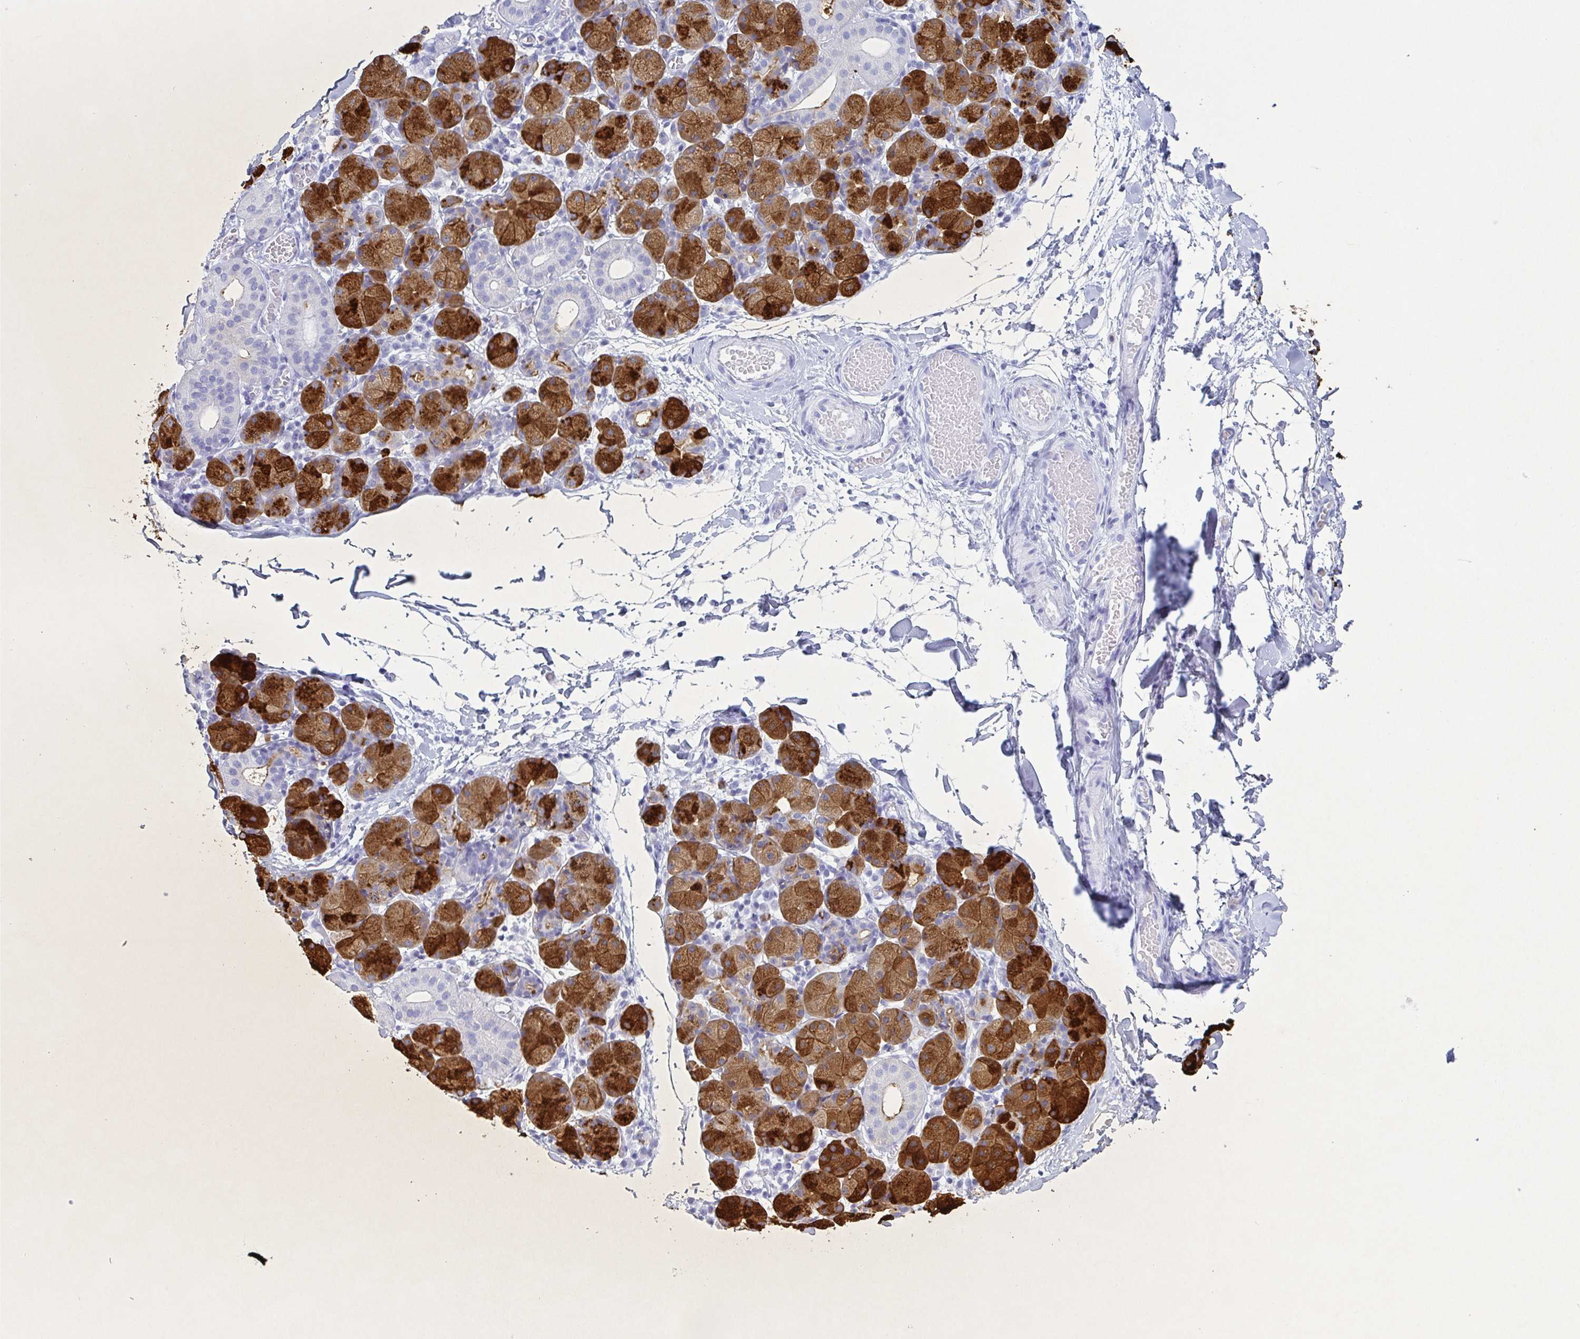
{"staining": {"intensity": "strong", "quantity": "25%-75%", "location": "cytoplasmic/membranous"}, "tissue": "salivary gland", "cell_type": "Glandular cells", "image_type": "normal", "snomed": [{"axis": "morphology", "description": "Normal tissue, NOS"}, {"axis": "topography", "description": "Salivary gland"}], "caption": "Immunohistochemical staining of unremarkable human salivary gland exhibits 25%-75% levels of strong cytoplasmic/membranous protein positivity in about 25%-75% of glandular cells. Ihc stains the protein in brown and the nuclei are stained blue.", "gene": "PRR27", "patient": {"sex": "female", "age": 24}}